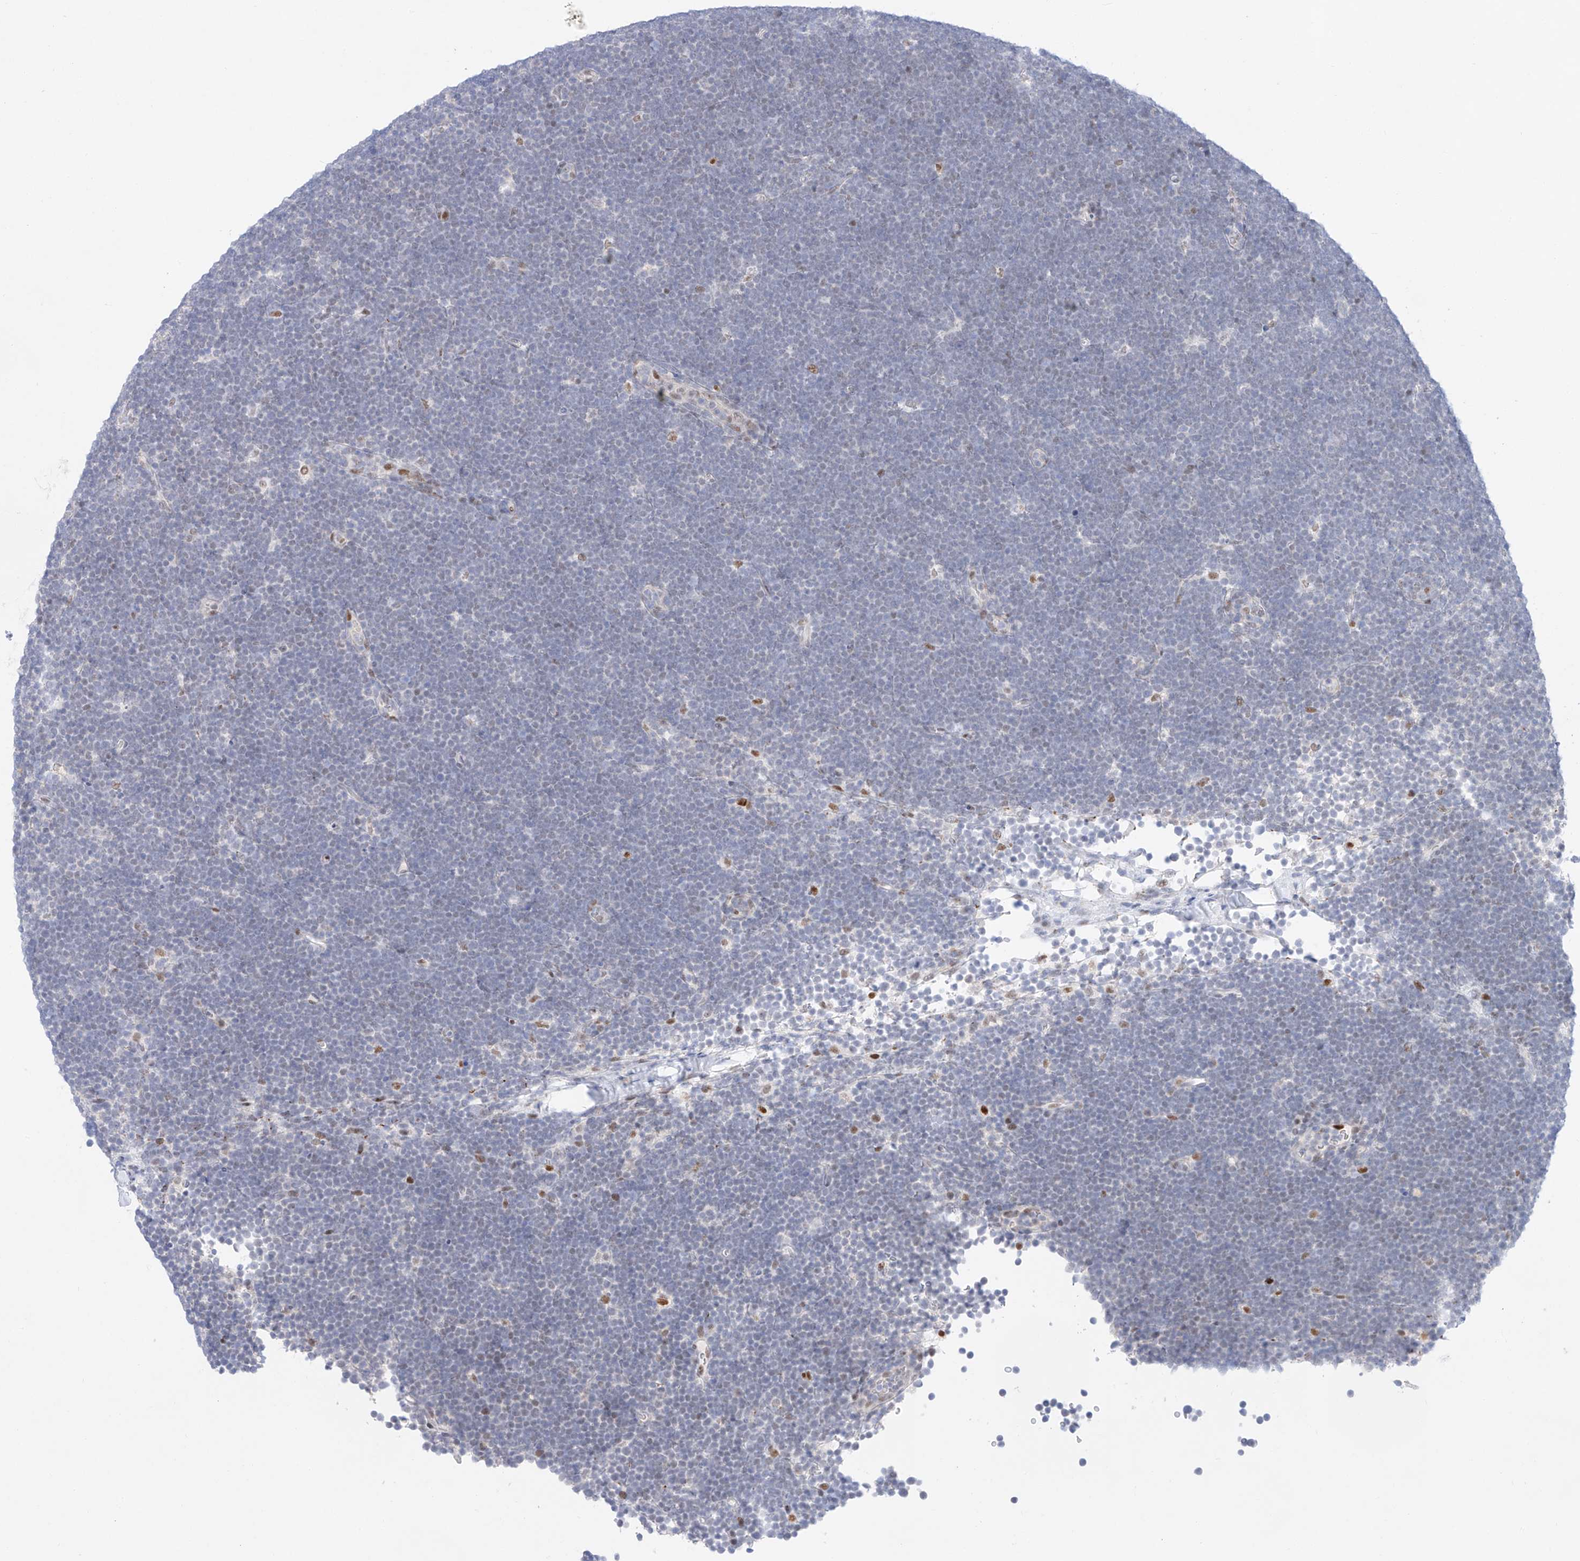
{"staining": {"intensity": "negative", "quantity": "none", "location": "none"}, "tissue": "lymphoma", "cell_type": "Tumor cells", "image_type": "cancer", "snomed": [{"axis": "morphology", "description": "Malignant lymphoma, non-Hodgkin's type, High grade"}, {"axis": "topography", "description": "Lymph node"}], "caption": "Malignant lymphoma, non-Hodgkin's type (high-grade) was stained to show a protein in brown. There is no significant staining in tumor cells.", "gene": "NT5C3B", "patient": {"sex": "male", "age": 13}}